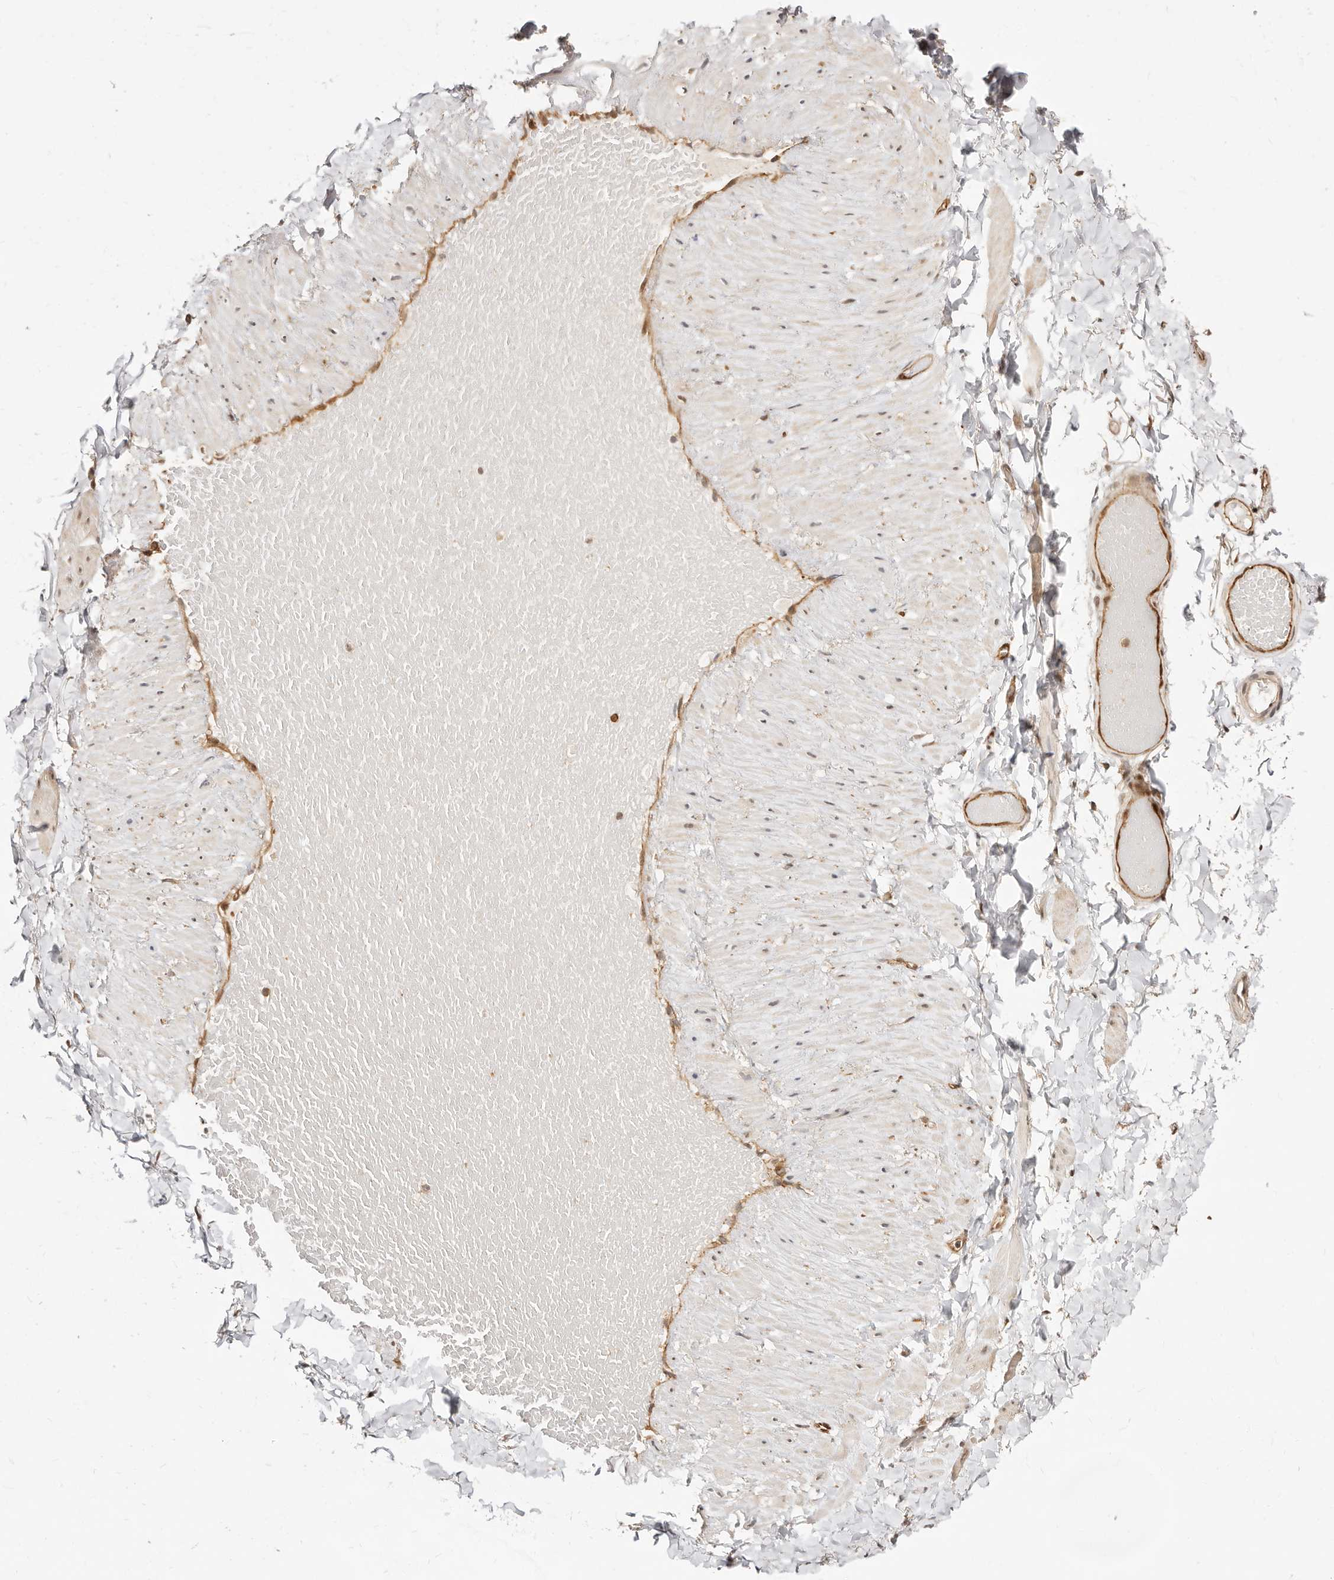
{"staining": {"intensity": "moderate", "quantity": ">75%", "location": "cytoplasmic/membranous"}, "tissue": "adipose tissue", "cell_type": "Adipocytes", "image_type": "normal", "snomed": [{"axis": "morphology", "description": "Normal tissue, NOS"}, {"axis": "topography", "description": "Adipose tissue"}, {"axis": "topography", "description": "Vascular tissue"}, {"axis": "topography", "description": "Peripheral nerve tissue"}], "caption": "Brown immunohistochemical staining in benign adipose tissue demonstrates moderate cytoplasmic/membranous expression in approximately >75% of adipocytes. (Brightfield microscopy of DAB IHC at high magnification).", "gene": "STAT5A", "patient": {"sex": "male", "age": 25}}